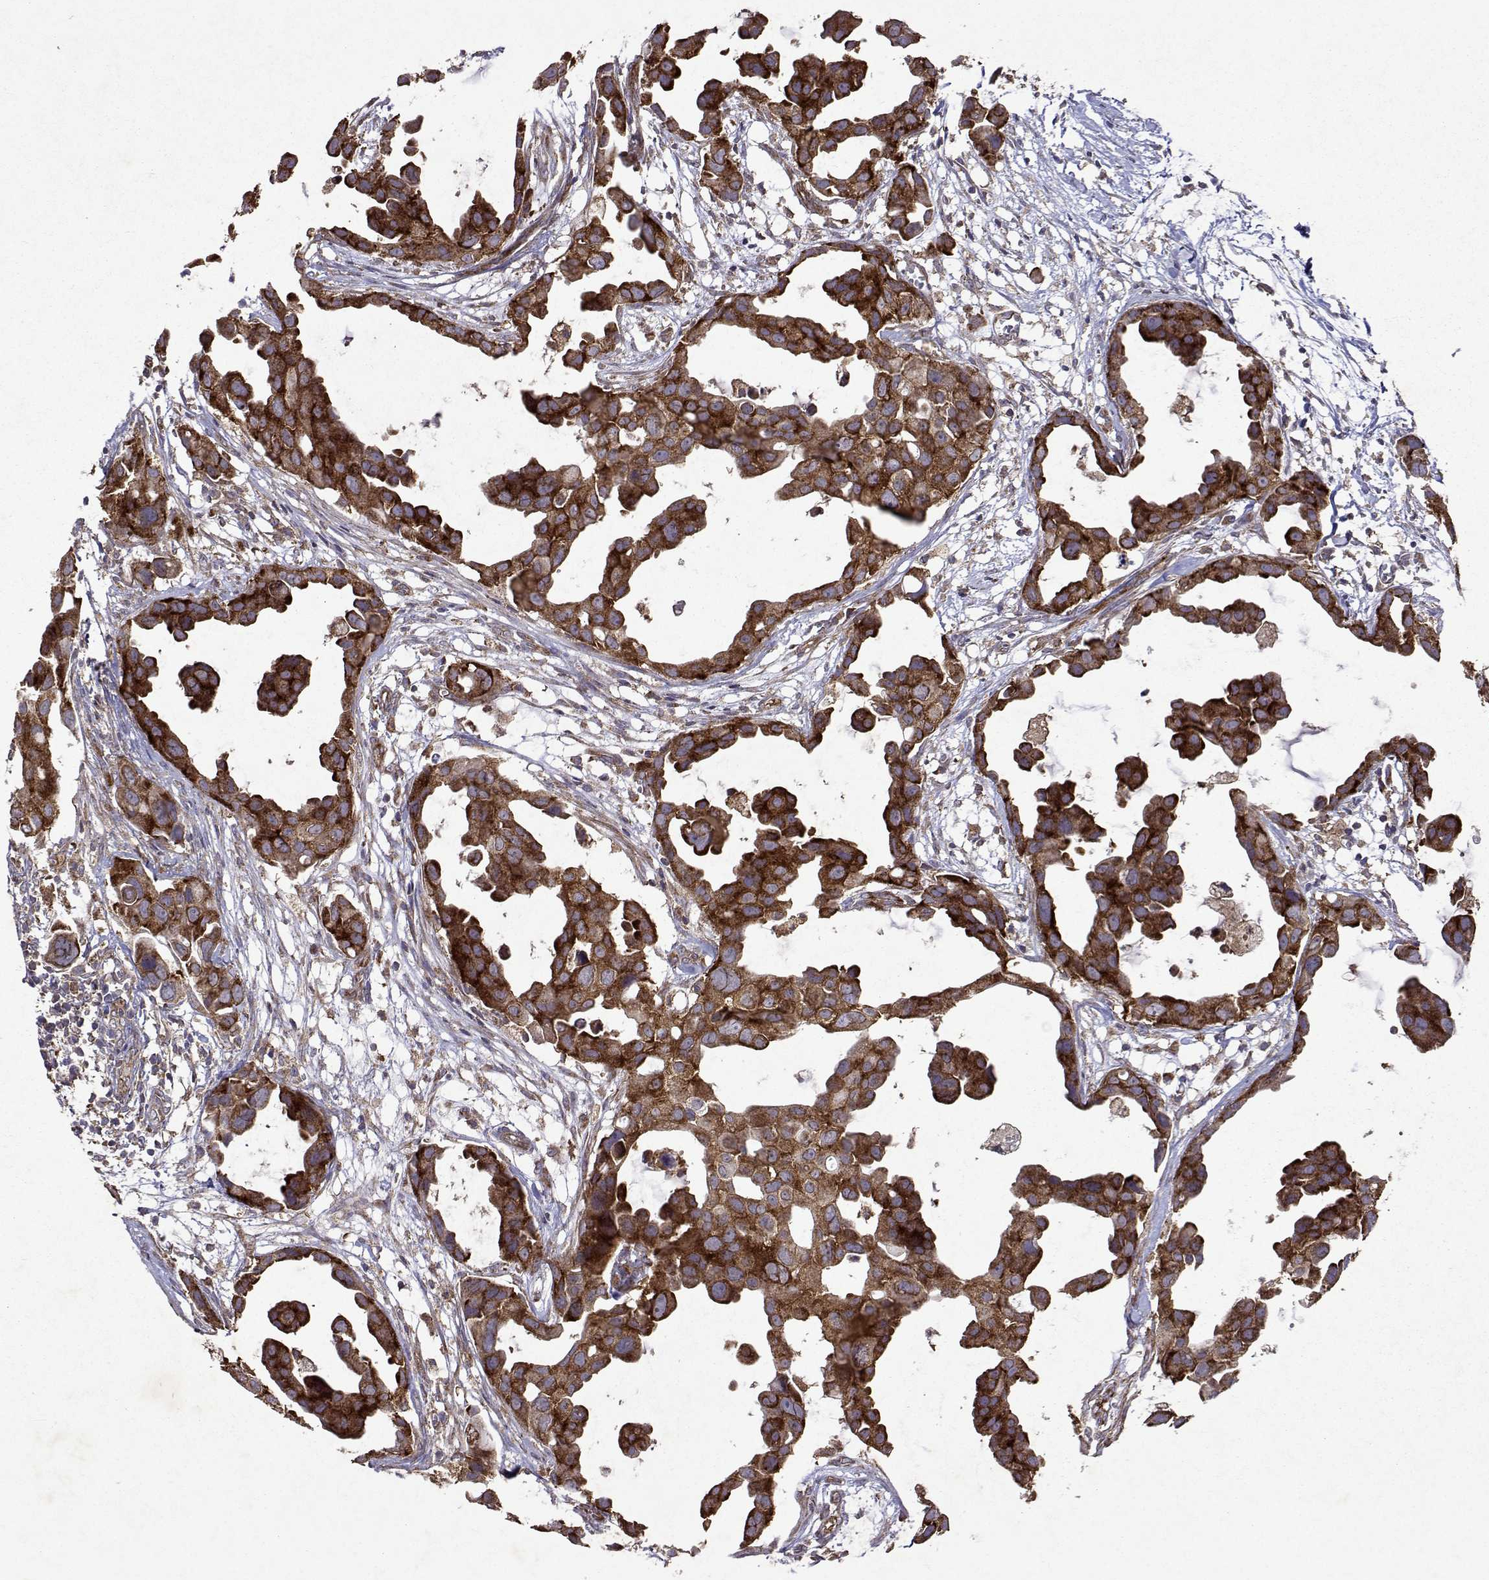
{"staining": {"intensity": "strong", "quantity": ">75%", "location": "cytoplasmic/membranous"}, "tissue": "breast cancer", "cell_type": "Tumor cells", "image_type": "cancer", "snomed": [{"axis": "morphology", "description": "Duct carcinoma"}, {"axis": "topography", "description": "Breast"}], "caption": "This is a histology image of IHC staining of breast infiltrating ductal carcinoma, which shows strong staining in the cytoplasmic/membranous of tumor cells.", "gene": "TARBP2", "patient": {"sex": "female", "age": 38}}